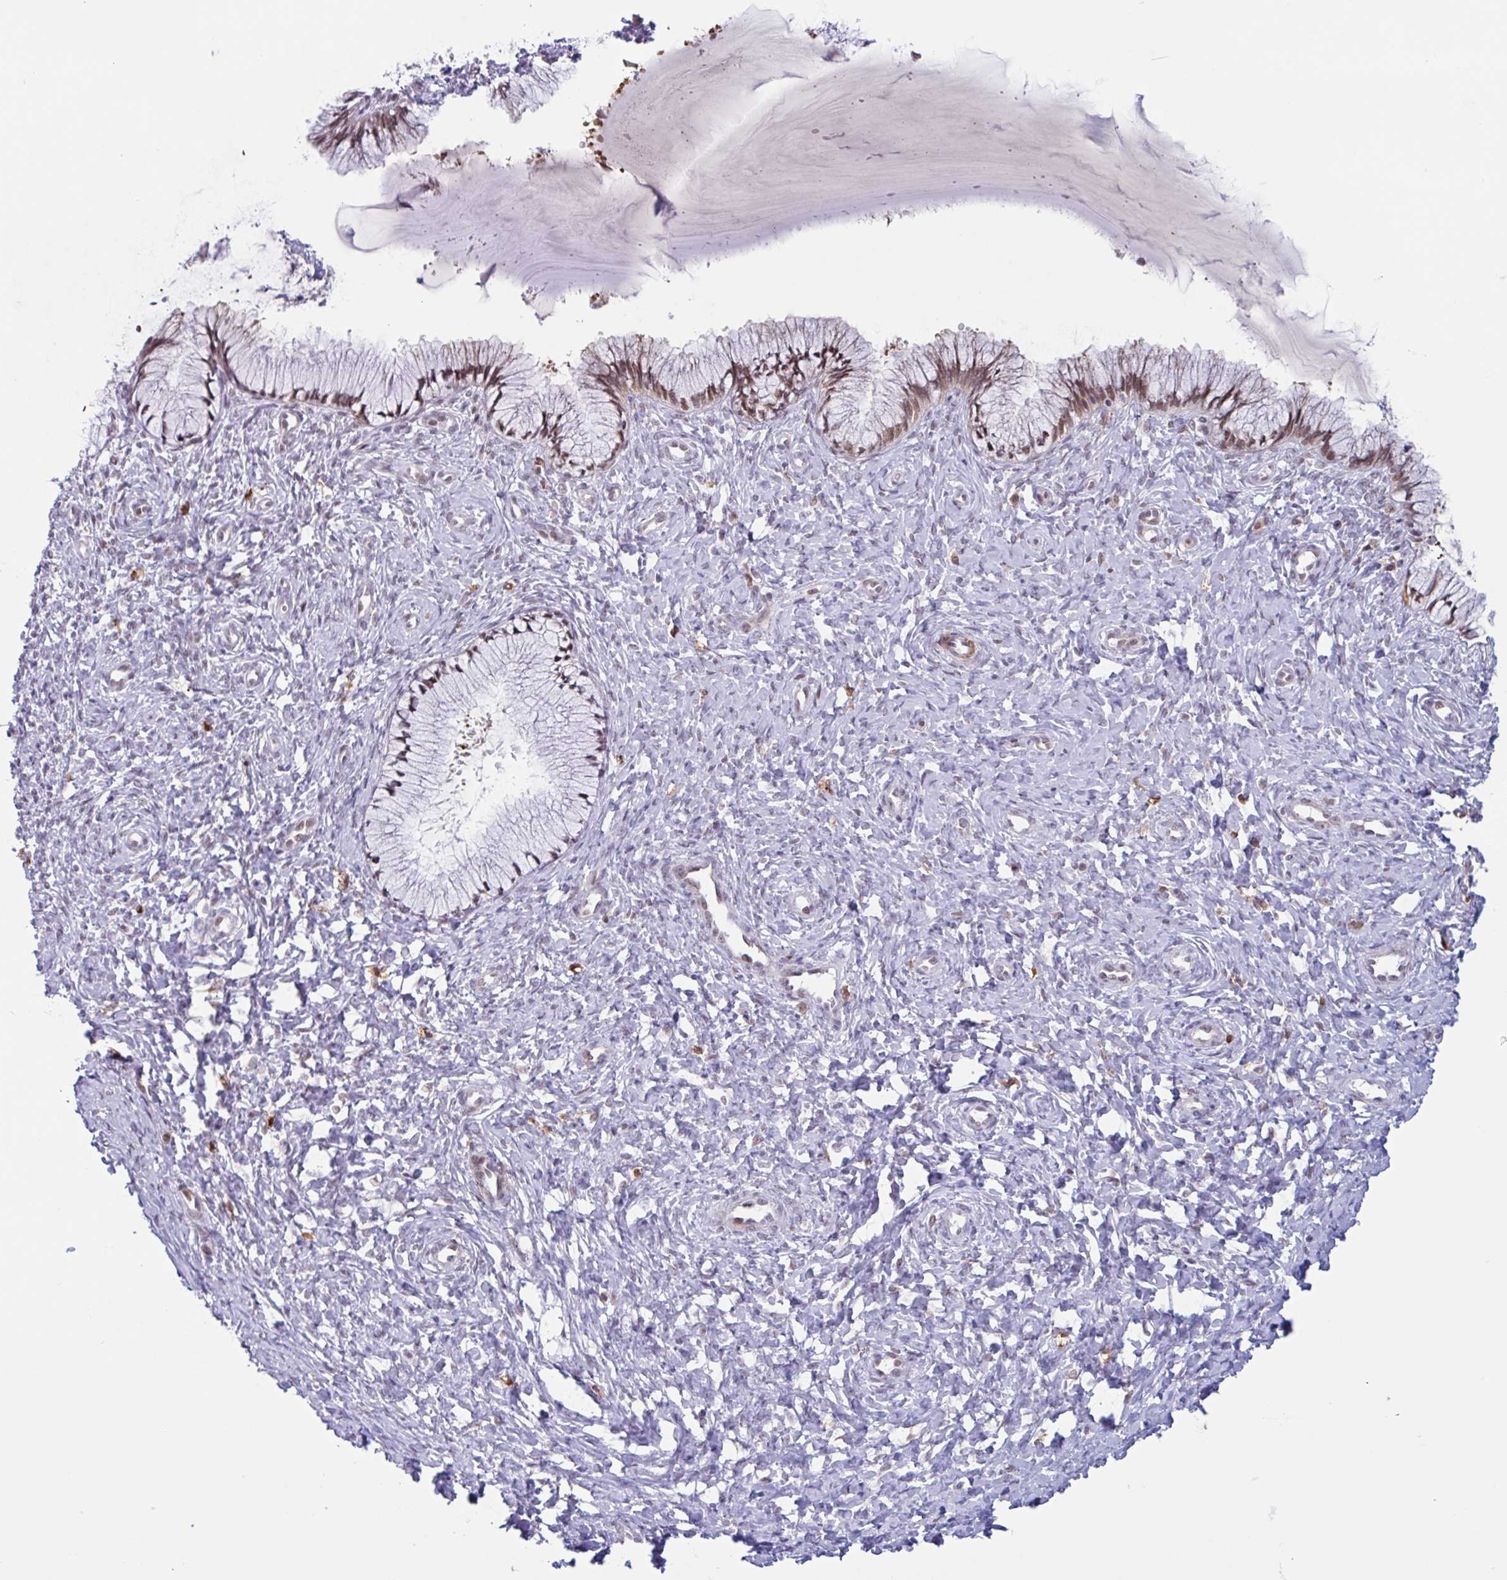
{"staining": {"intensity": "moderate", "quantity": "<25%", "location": "cytoplasmic/membranous,nuclear"}, "tissue": "cervix", "cell_type": "Glandular cells", "image_type": "normal", "snomed": [{"axis": "morphology", "description": "Normal tissue, NOS"}, {"axis": "topography", "description": "Cervix"}], "caption": "This image shows normal cervix stained with immunohistochemistry (IHC) to label a protein in brown. The cytoplasmic/membranous,nuclear of glandular cells show moderate positivity for the protein. Nuclei are counter-stained blue.", "gene": "PLG", "patient": {"sex": "female", "age": 37}}